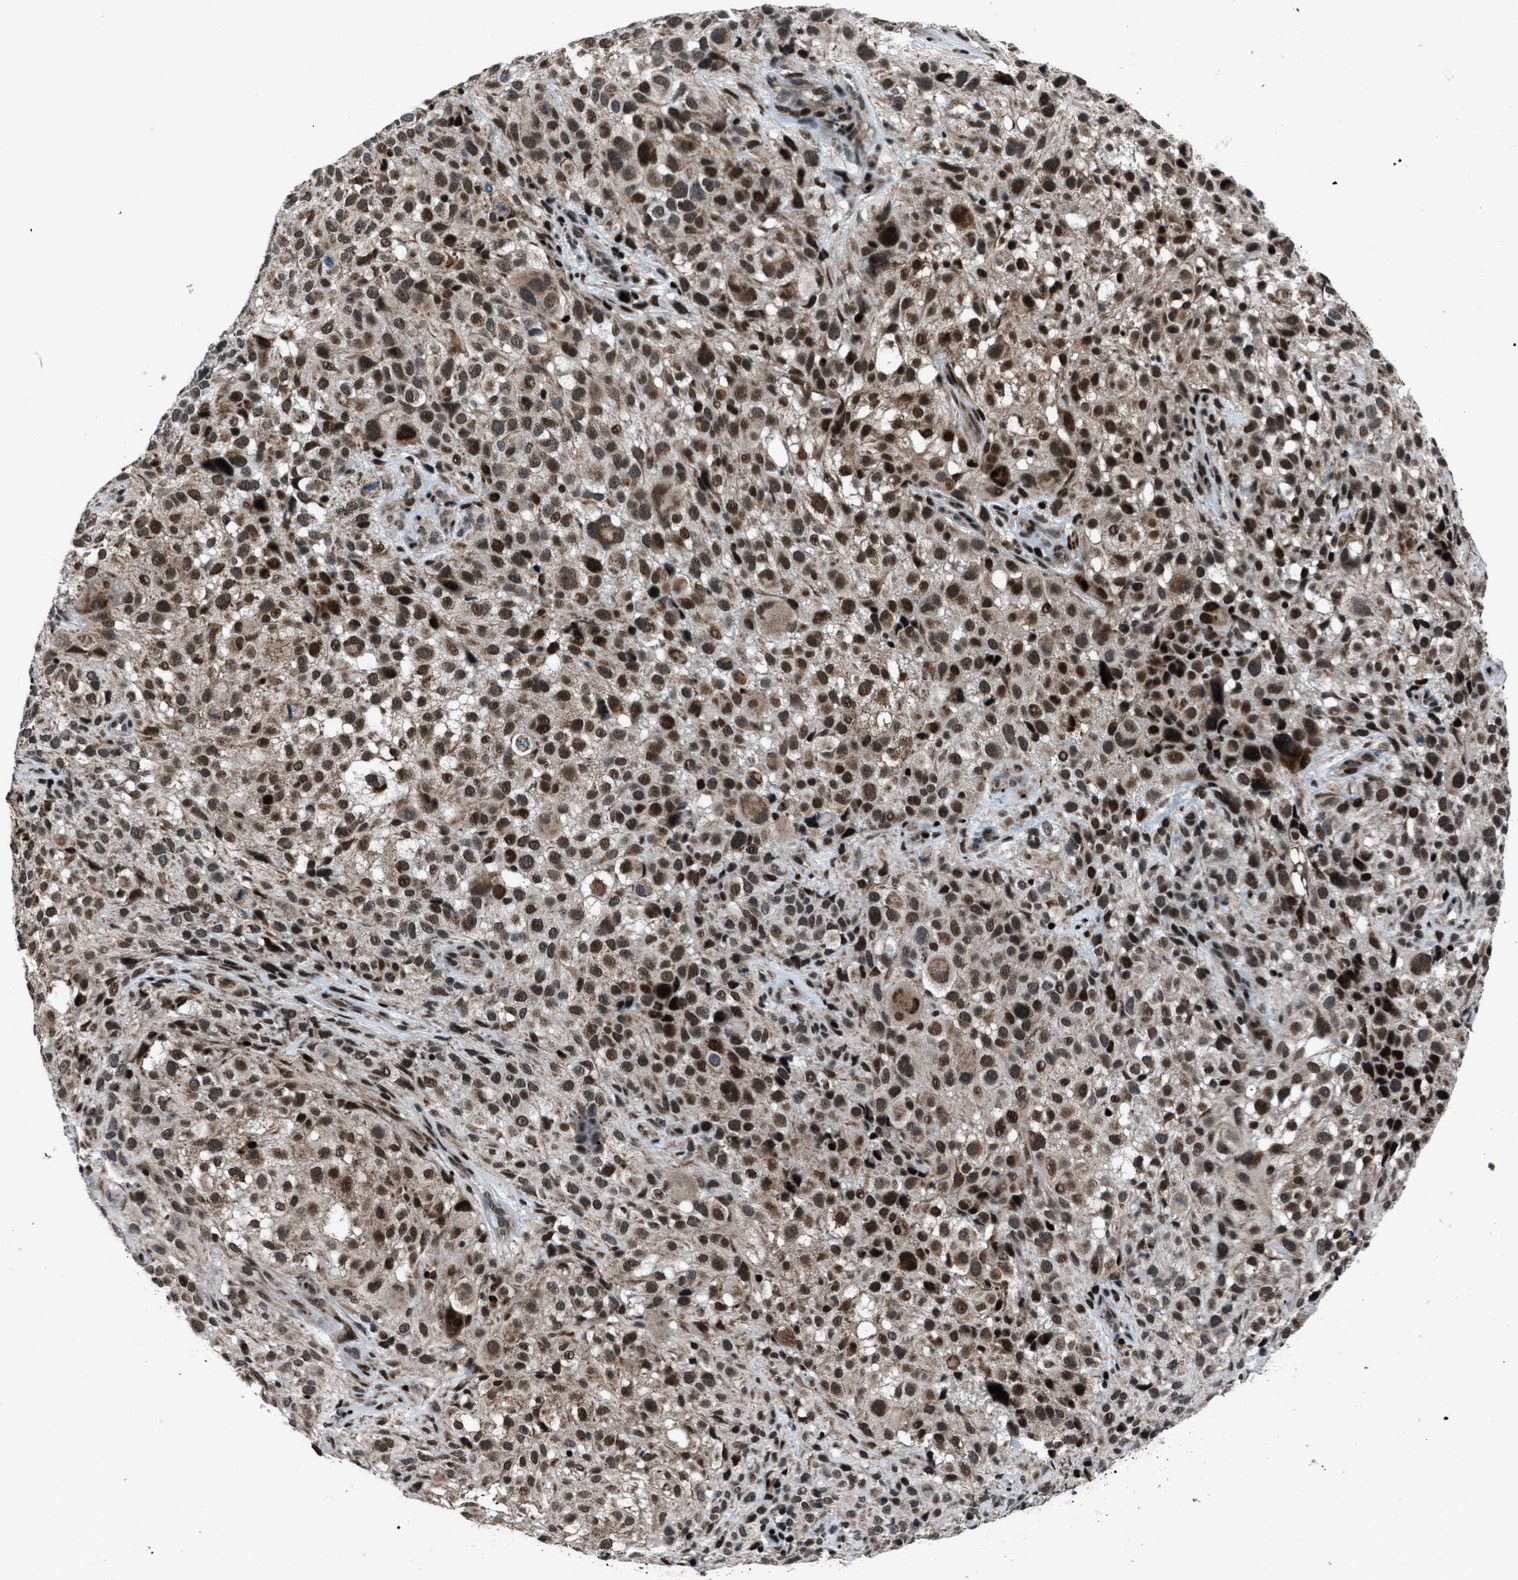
{"staining": {"intensity": "moderate", "quantity": ">75%", "location": "cytoplasmic/membranous,nuclear"}, "tissue": "melanoma", "cell_type": "Tumor cells", "image_type": "cancer", "snomed": [{"axis": "morphology", "description": "Necrosis, NOS"}, {"axis": "morphology", "description": "Malignant melanoma, NOS"}, {"axis": "topography", "description": "Skin"}], "caption": "Protein staining by immunohistochemistry reveals moderate cytoplasmic/membranous and nuclear expression in about >75% of tumor cells in melanoma.", "gene": "MORC3", "patient": {"sex": "female", "age": 87}}